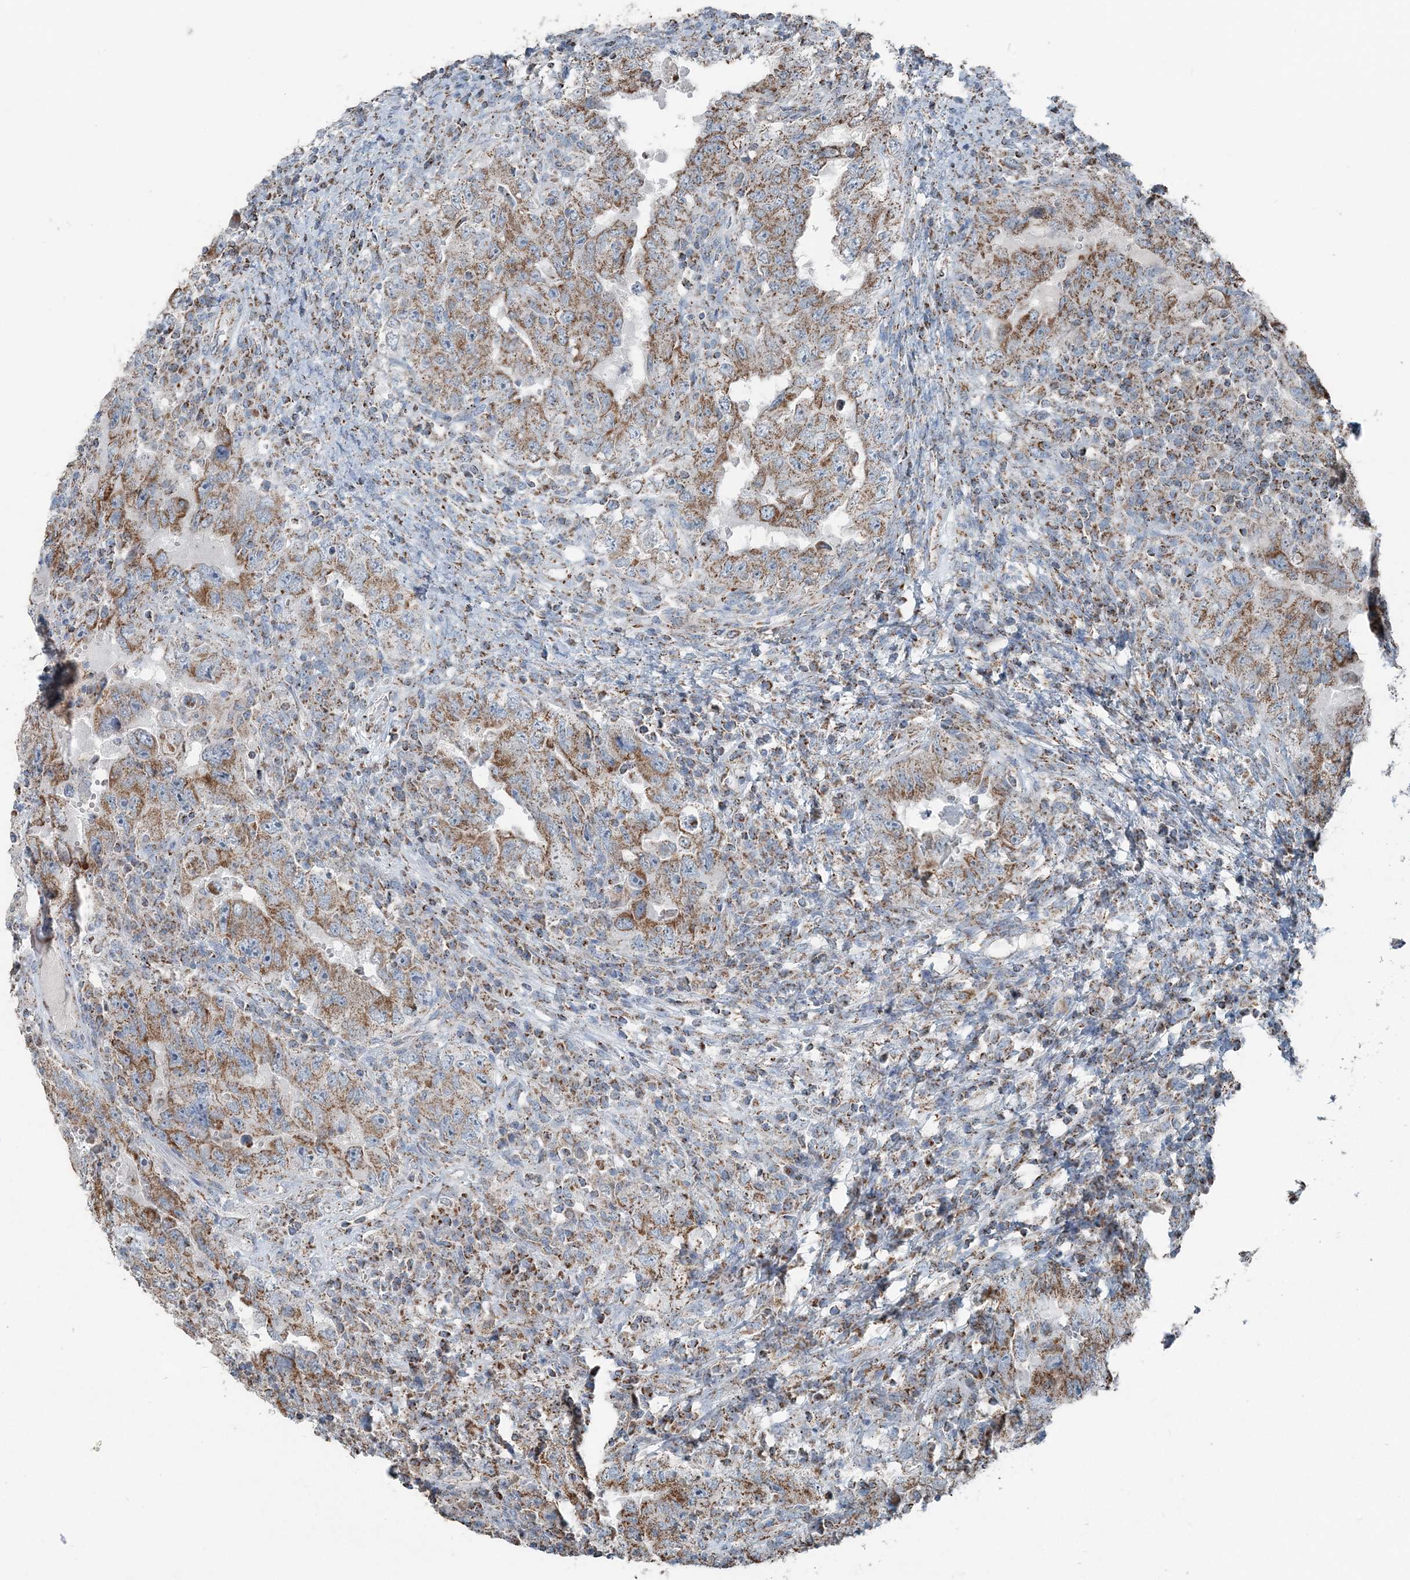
{"staining": {"intensity": "moderate", "quantity": ">75%", "location": "cytoplasmic/membranous"}, "tissue": "testis cancer", "cell_type": "Tumor cells", "image_type": "cancer", "snomed": [{"axis": "morphology", "description": "Carcinoma, Embryonal, NOS"}, {"axis": "topography", "description": "Testis"}], "caption": "Immunohistochemistry (IHC) image of human testis embryonal carcinoma stained for a protein (brown), which reveals medium levels of moderate cytoplasmic/membranous staining in about >75% of tumor cells.", "gene": "SUCLG1", "patient": {"sex": "male", "age": 26}}